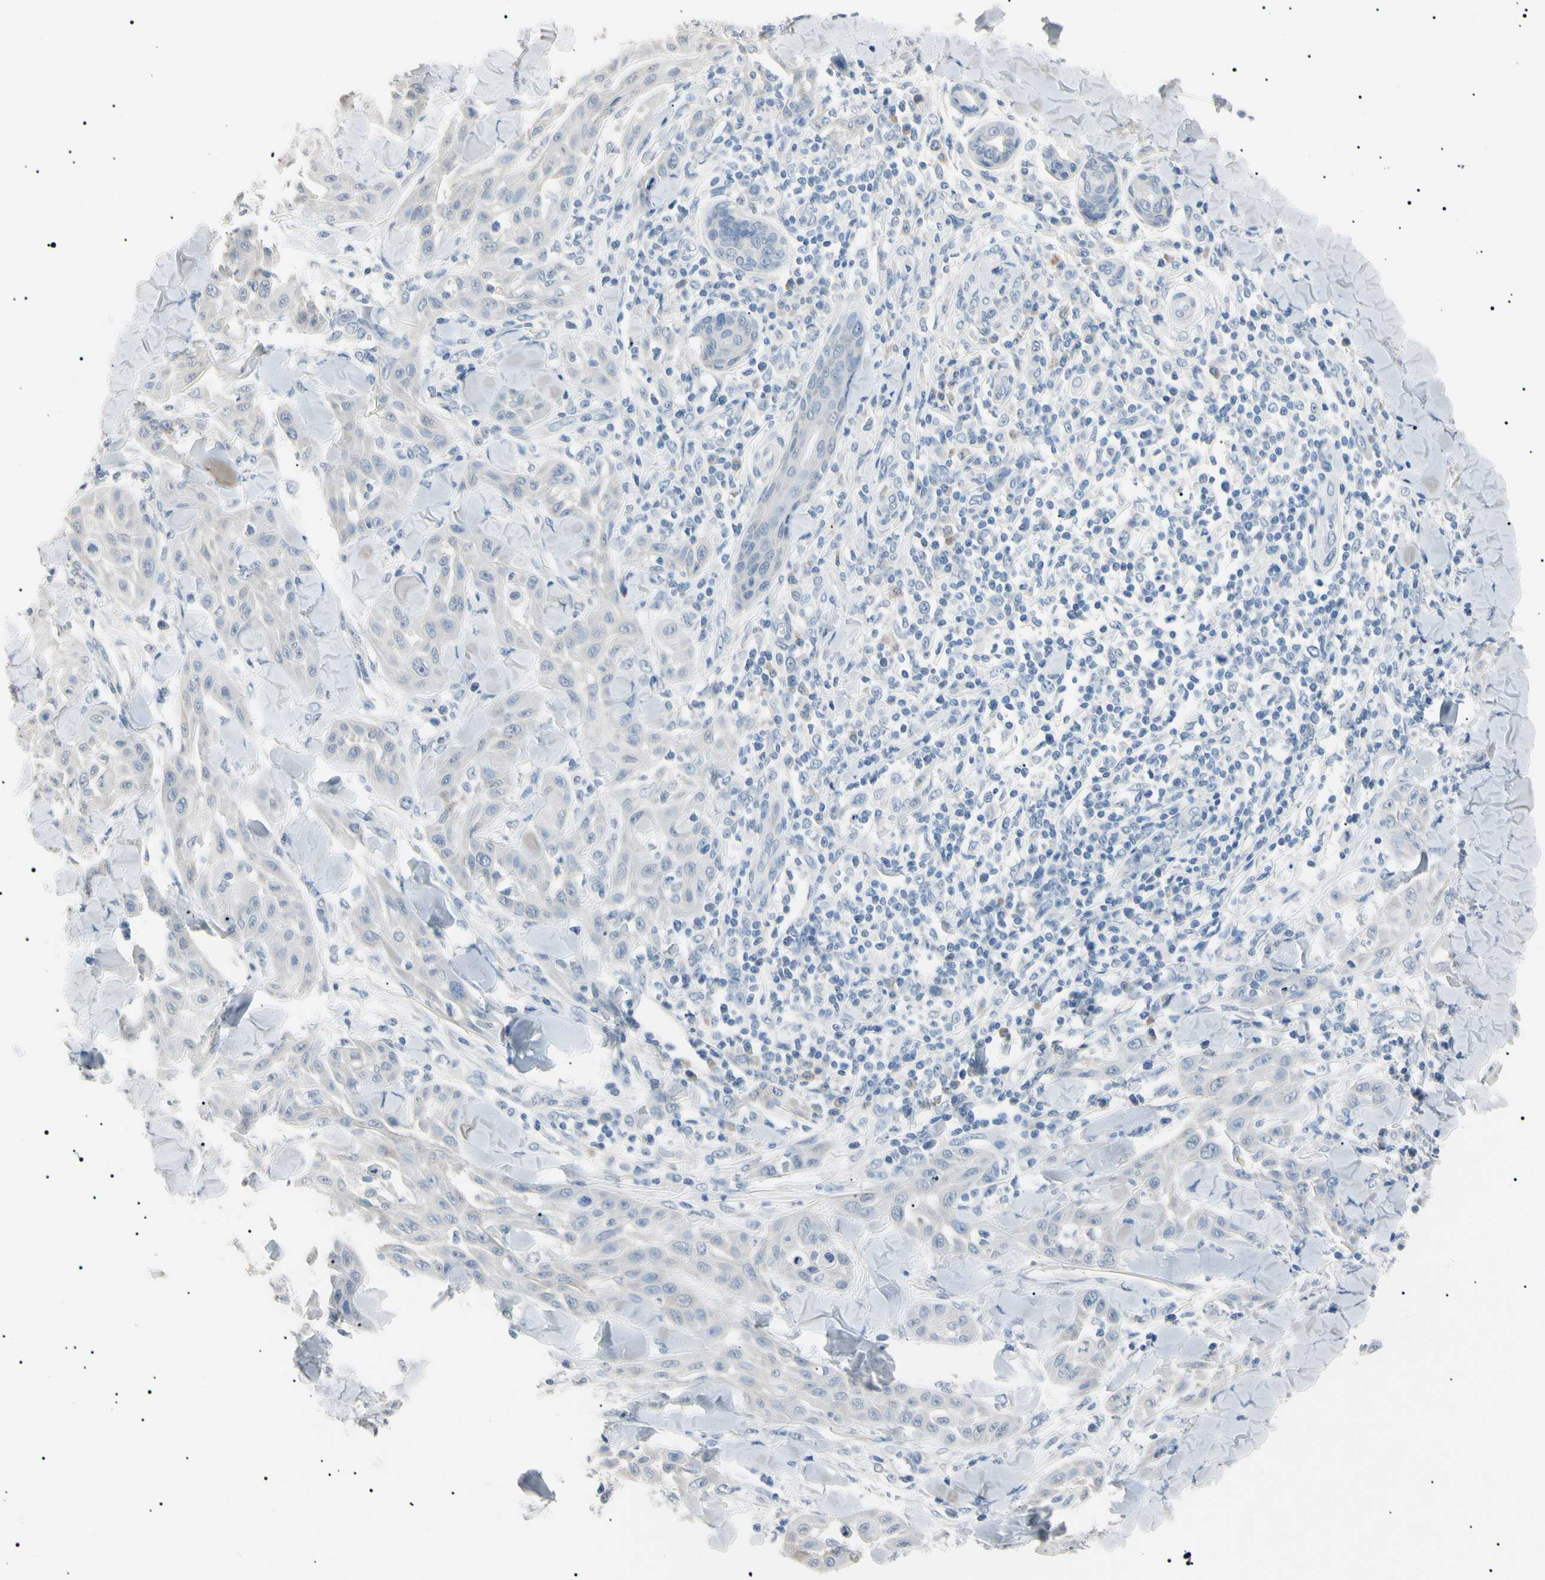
{"staining": {"intensity": "negative", "quantity": "none", "location": "none"}, "tissue": "skin cancer", "cell_type": "Tumor cells", "image_type": "cancer", "snomed": [{"axis": "morphology", "description": "Squamous cell carcinoma, NOS"}, {"axis": "topography", "description": "Skin"}], "caption": "This is a image of immunohistochemistry (IHC) staining of skin cancer (squamous cell carcinoma), which shows no staining in tumor cells.", "gene": "CGB3", "patient": {"sex": "male", "age": 24}}